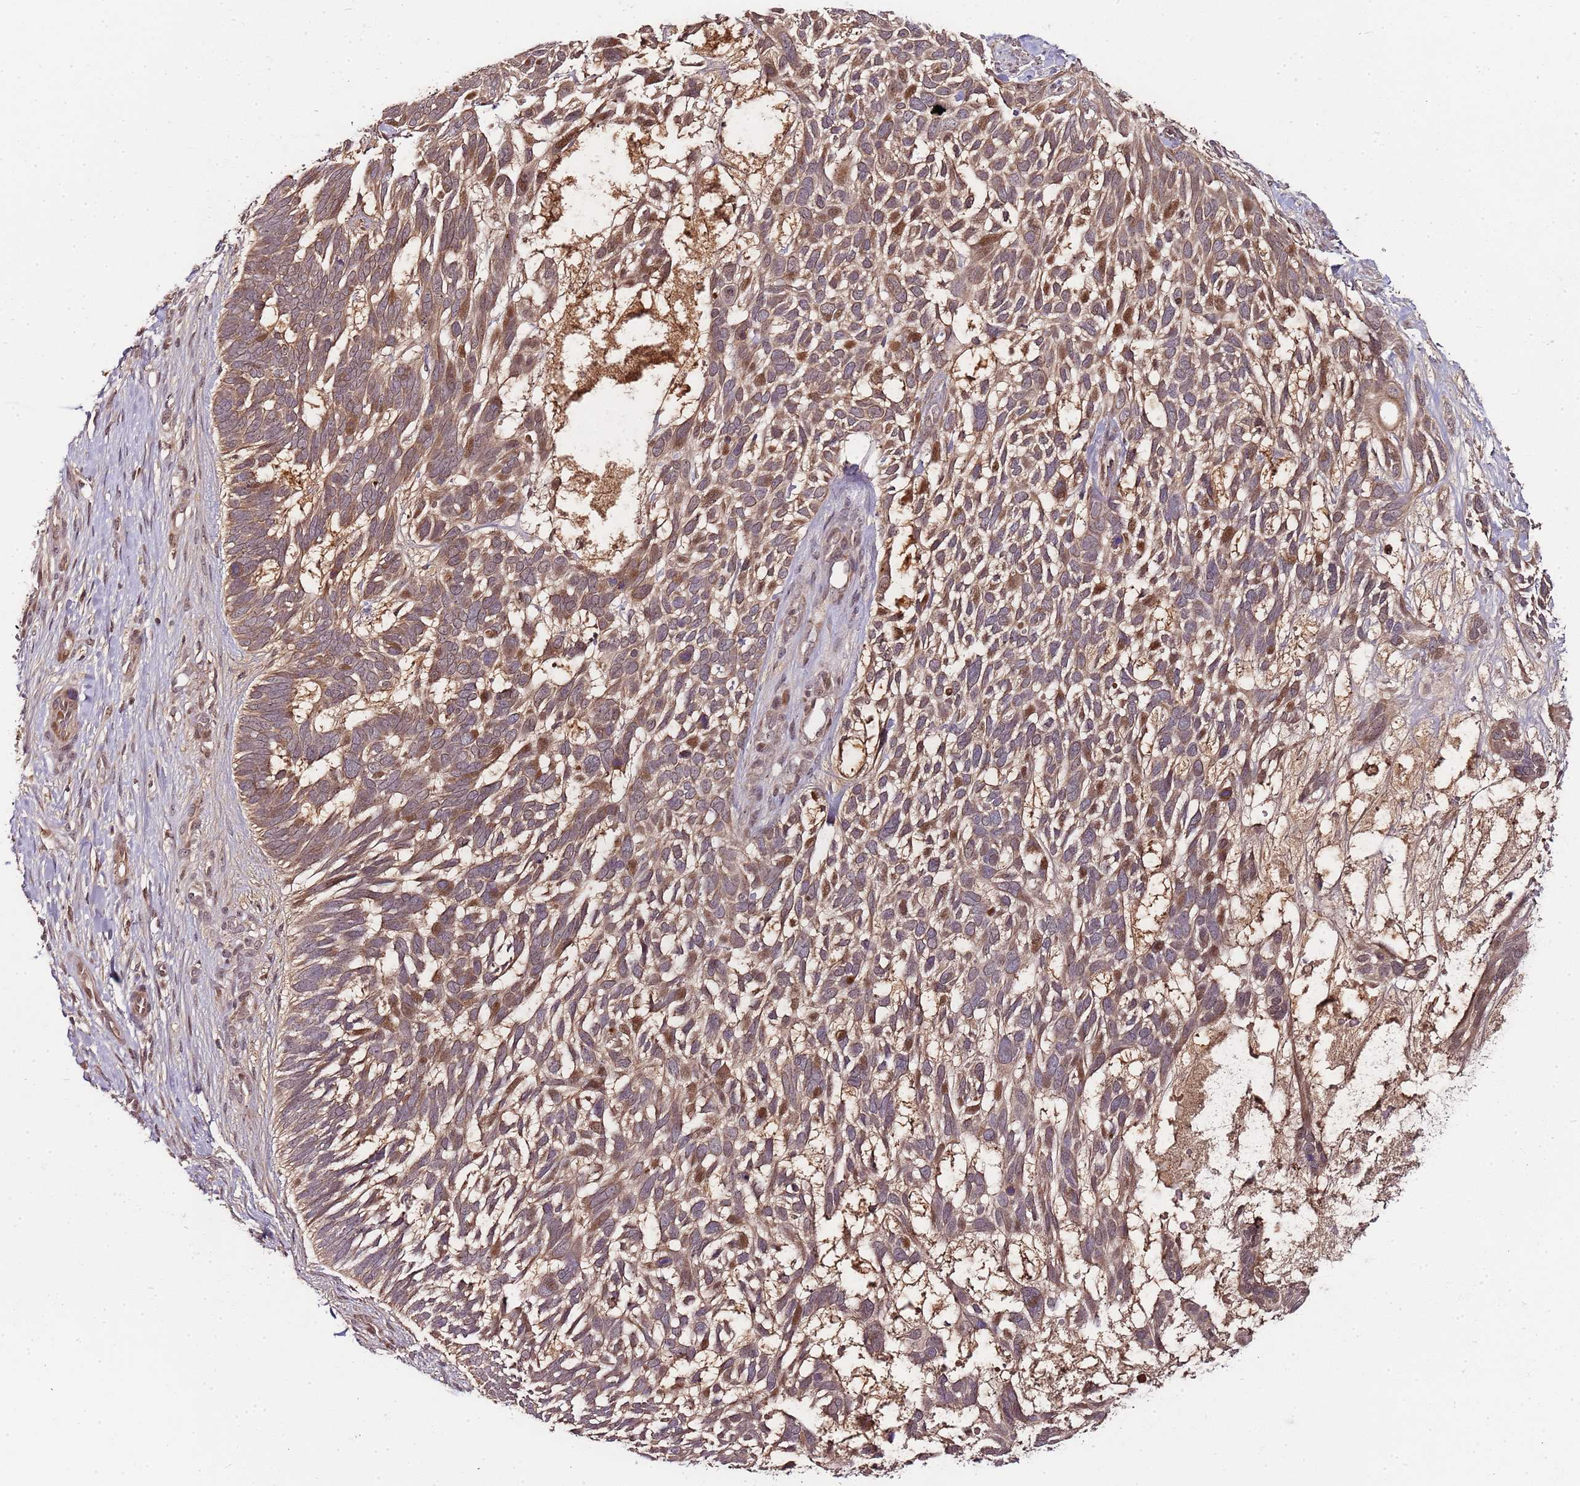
{"staining": {"intensity": "moderate", "quantity": ">75%", "location": "cytoplasmic/membranous"}, "tissue": "skin cancer", "cell_type": "Tumor cells", "image_type": "cancer", "snomed": [{"axis": "morphology", "description": "Basal cell carcinoma"}, {"axis": "topography", "description": "Skin"}], "caption": "Protein expression analysis of human skin cancer reveals moderate cytoplasmic/membranous expression in approximately >75% of tumor cells. The protein is stained brown, and the nuclei are stained in blue (DAB IHC with brightfield microscopy, high magnification).", "gene": "EDC3", "patient": {"sex": "male", "age": 88}}